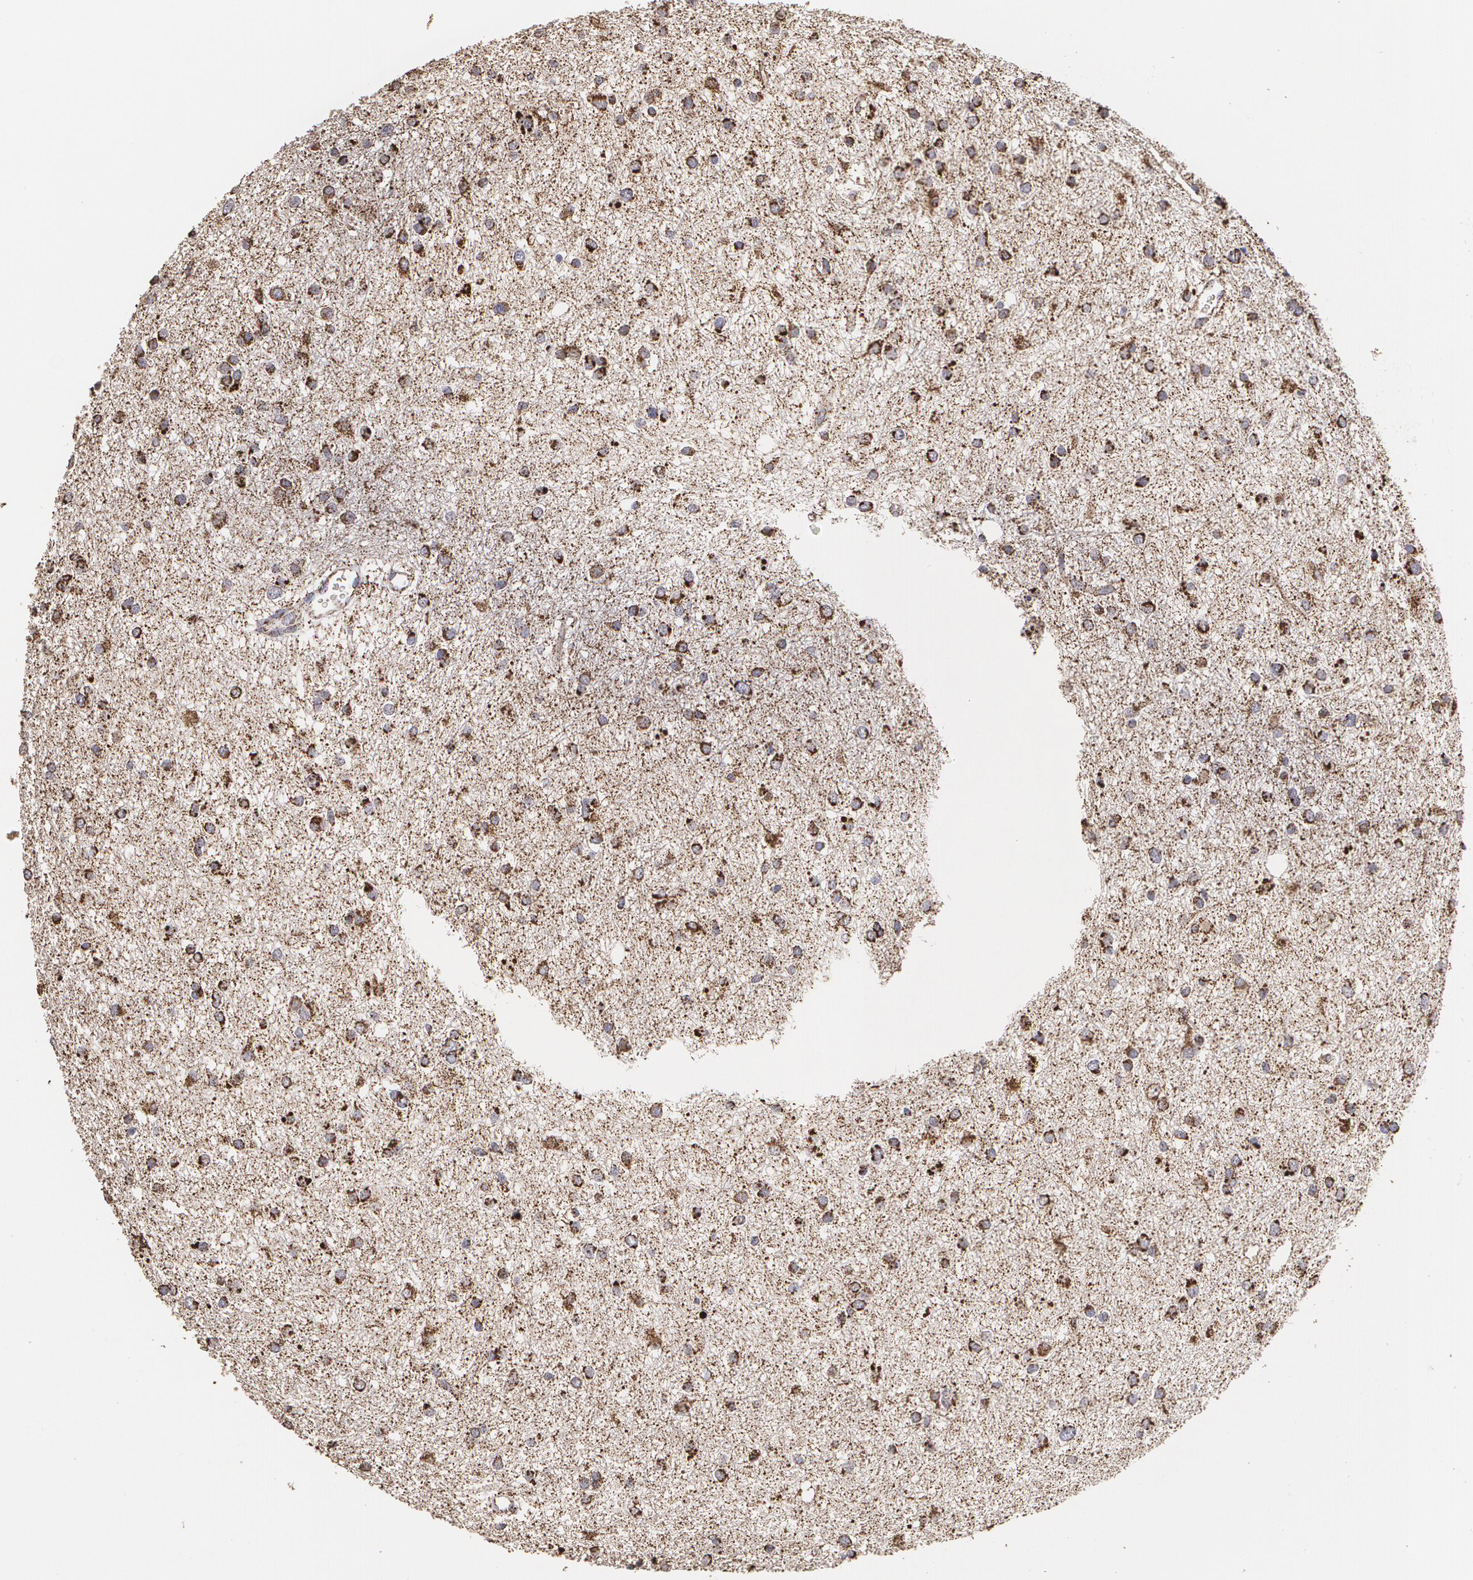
{"staining": {"intensity": "moderate", "quantity": ">75%", "location": "cytoplasmic/membranous"}, "tissue": "glioma", "cell_type": "Tumor cells", "image_type": "cancer", "snomed": [{"axis": "morphology", "description": "Glioma, malignant, Low grade"}, {"axis": "topography", "description": "Brain"}], "caption": "A micrograph of malignant low-grade glioma stained for a protein displays moderate cytoplasmic/membranous brown staining in tumor cells.", "gene": "HSPD1", "patient": {"sex": "female", "age": 36}}